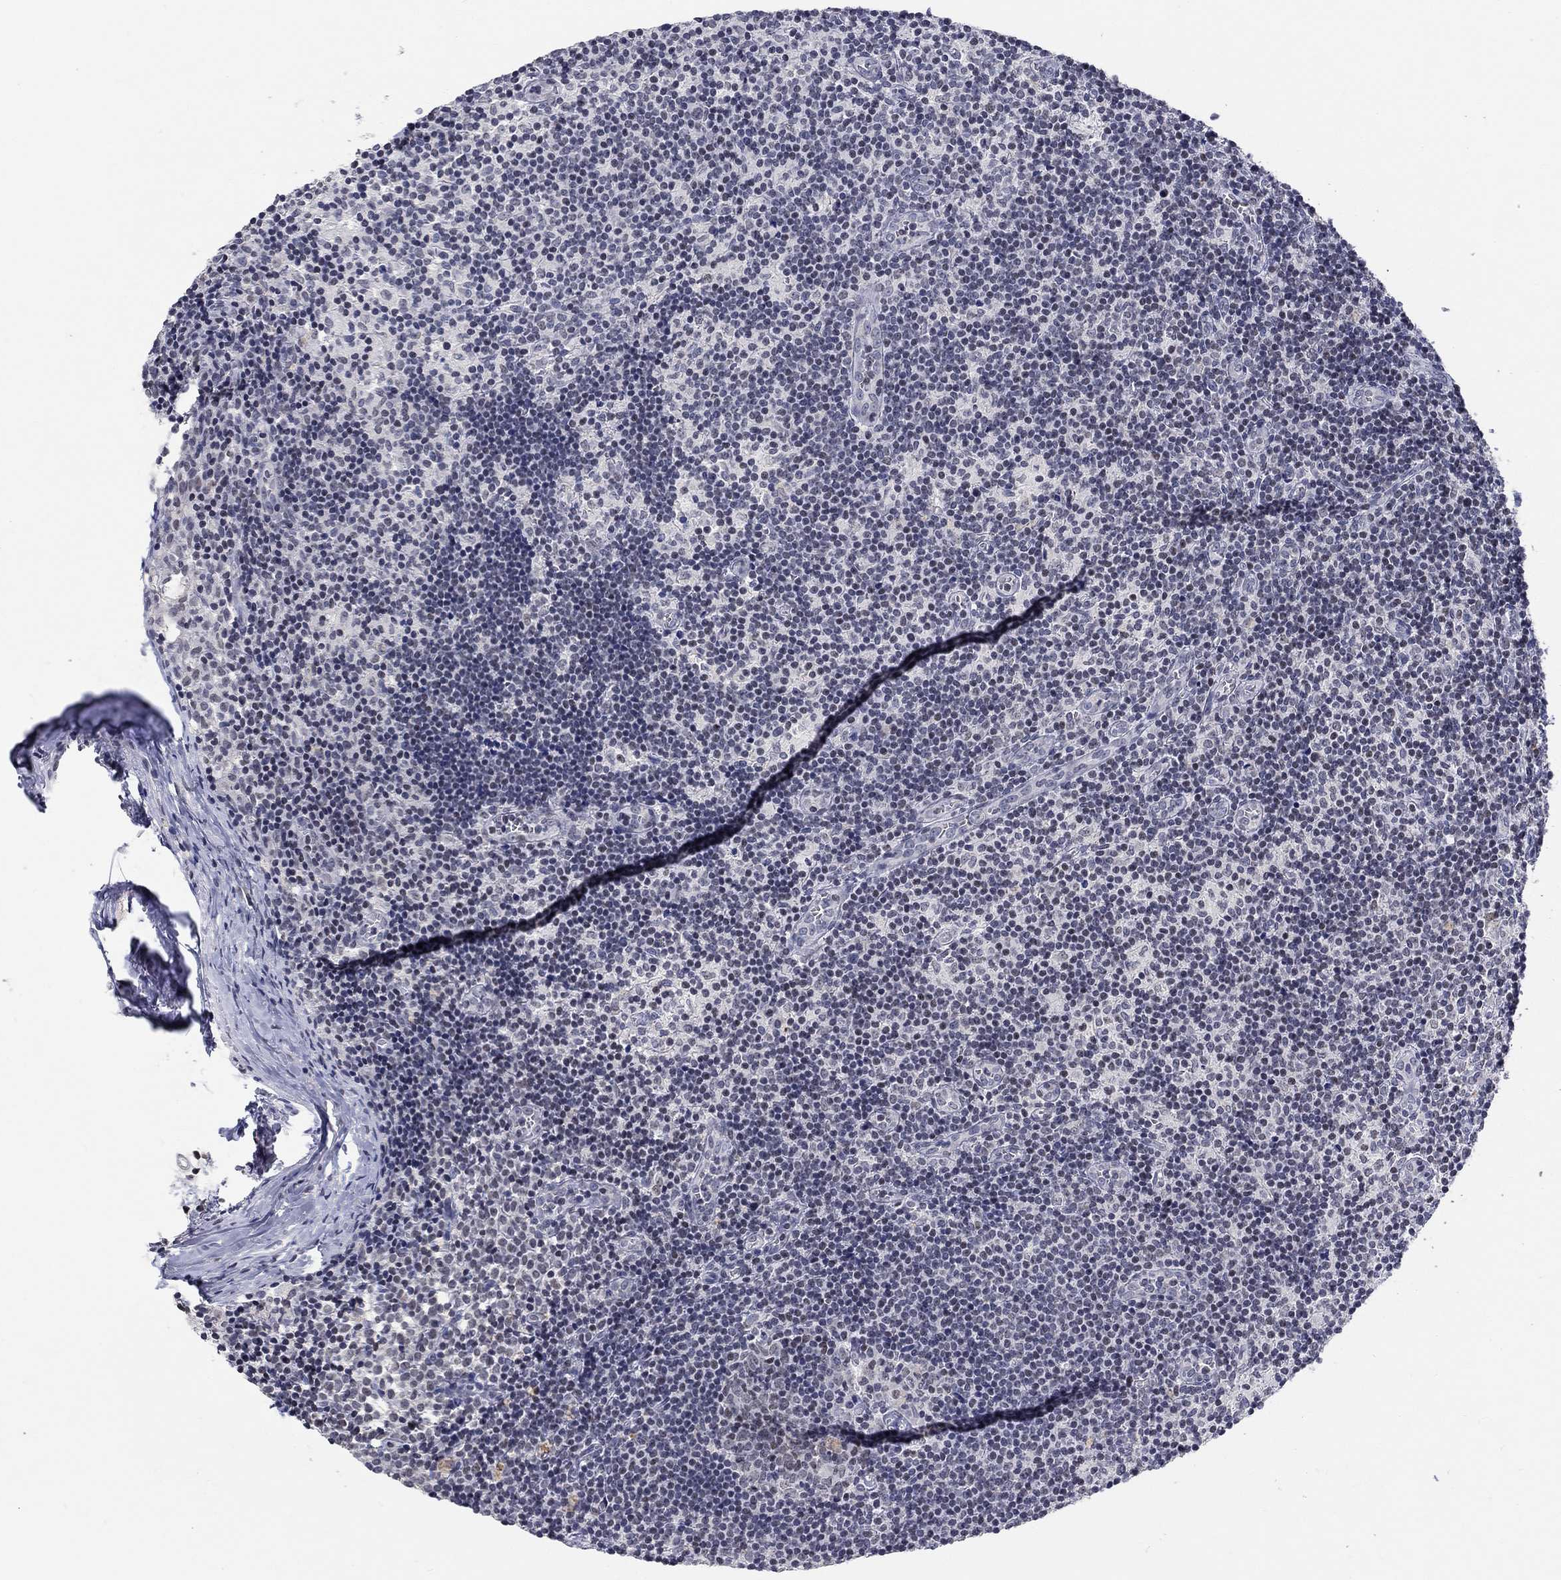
{"staining": {"intensity": "strong", "quantity": "25%-75%", "location": "nuclear"}, "tissue": "lymph node", "cell_type": "Germinal center cells", "image_type": "normal", "snomed": [{"axis": "morphology", "description": "Normal tissue, NOS"}, {"axis": "topography", "description": "Lymph node"}], "caption": "This is a micrograph of IHC staining of unremarkable lymph node, which shows strong expression in the nuclear of germinal center cells.", "gene": "KLF12", "patient": {"sex": "female", "age": 52}}